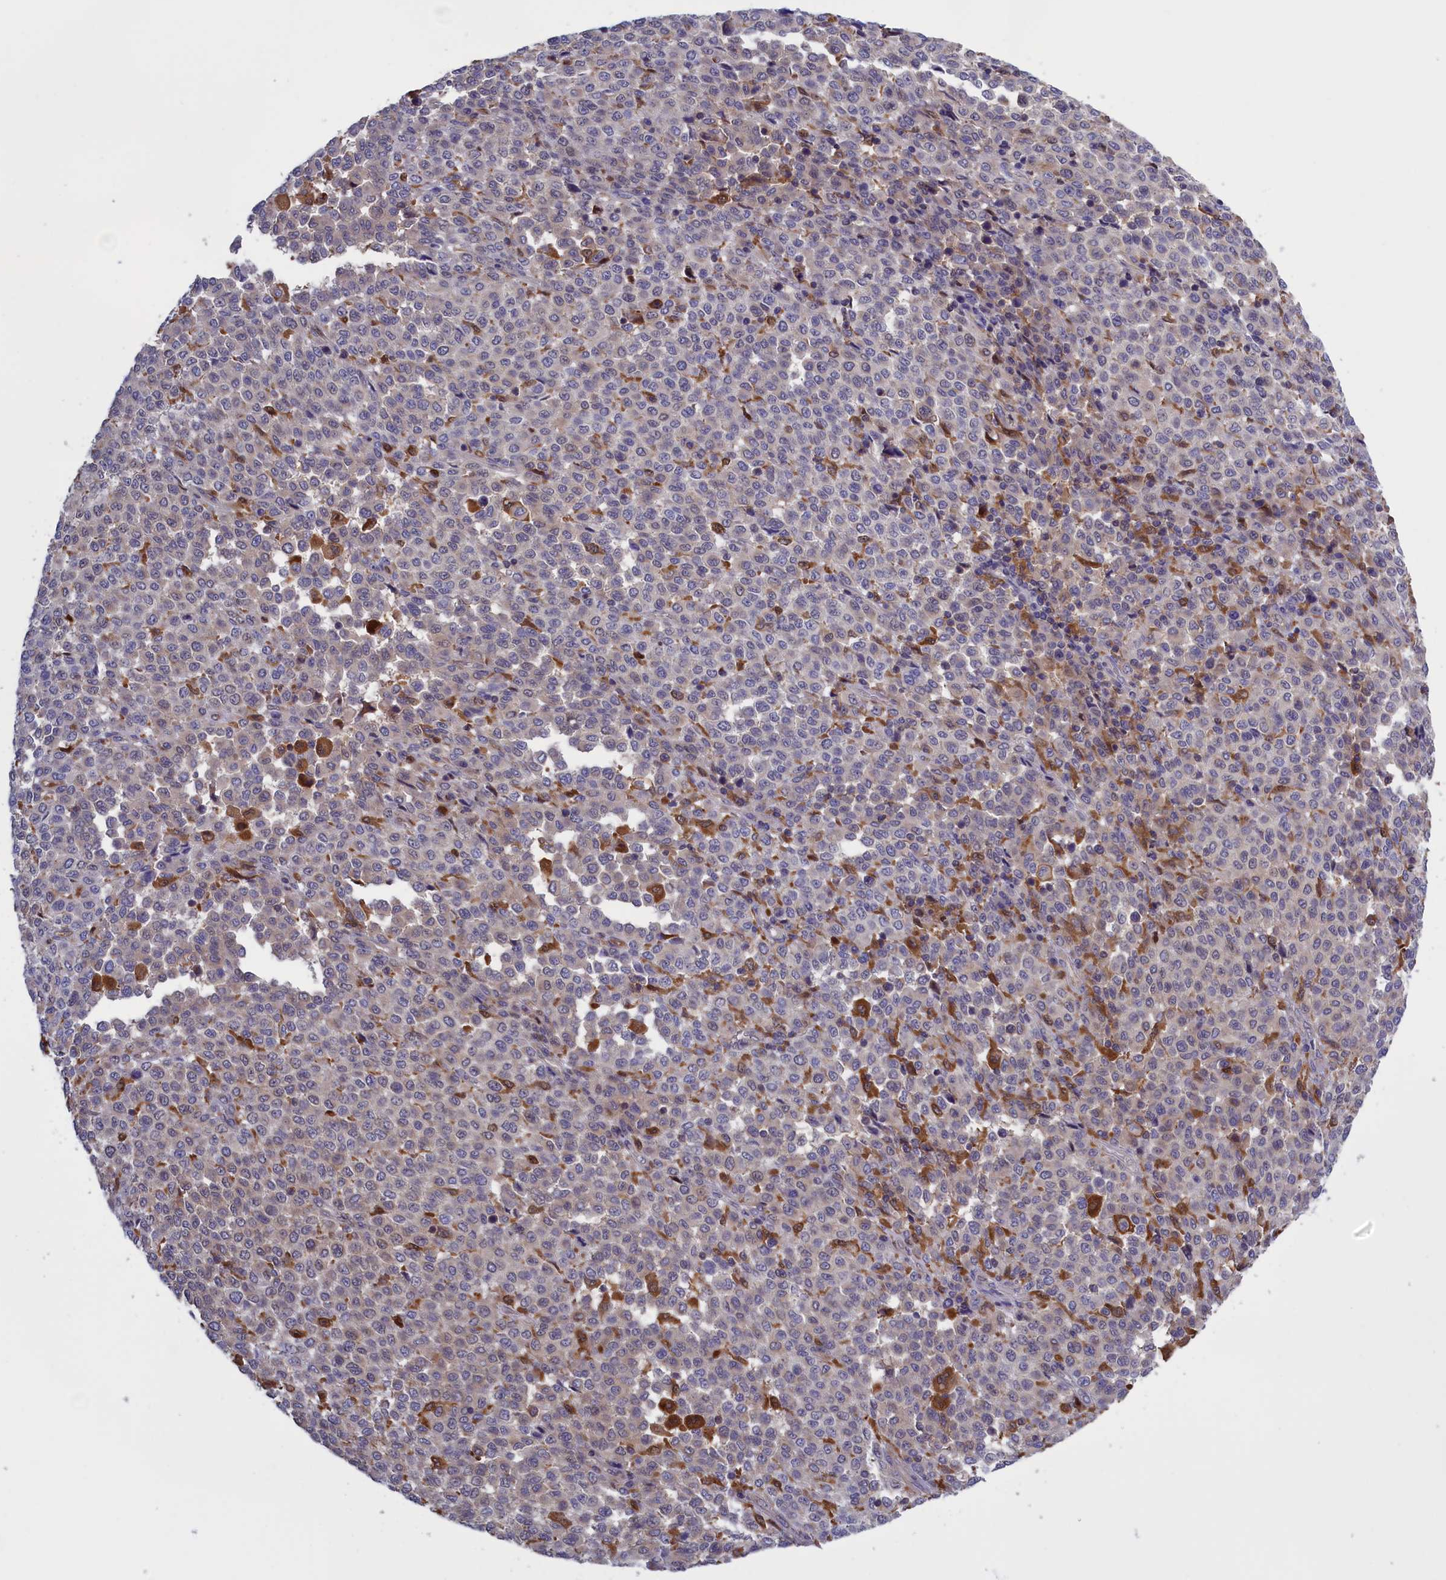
{"staining": {"intensity": "negative", "quantity": "none", "location": "none"}, "tissue": "melanoma", "cell_type": "Tumor cells", "image_type": "cancer", "snomed": [{"axis": "morphology", "description": "Malignant melanoma, Metastatic site"}, {"axis": "topography", "description": "Pancreas"}], "caption": "Human melanoma stained for a protein using immunohistochemistry reveals no positivity in tumor cells.", "gene": "ARHGAP18", "patient": {"sex": "female", "age": 30}}